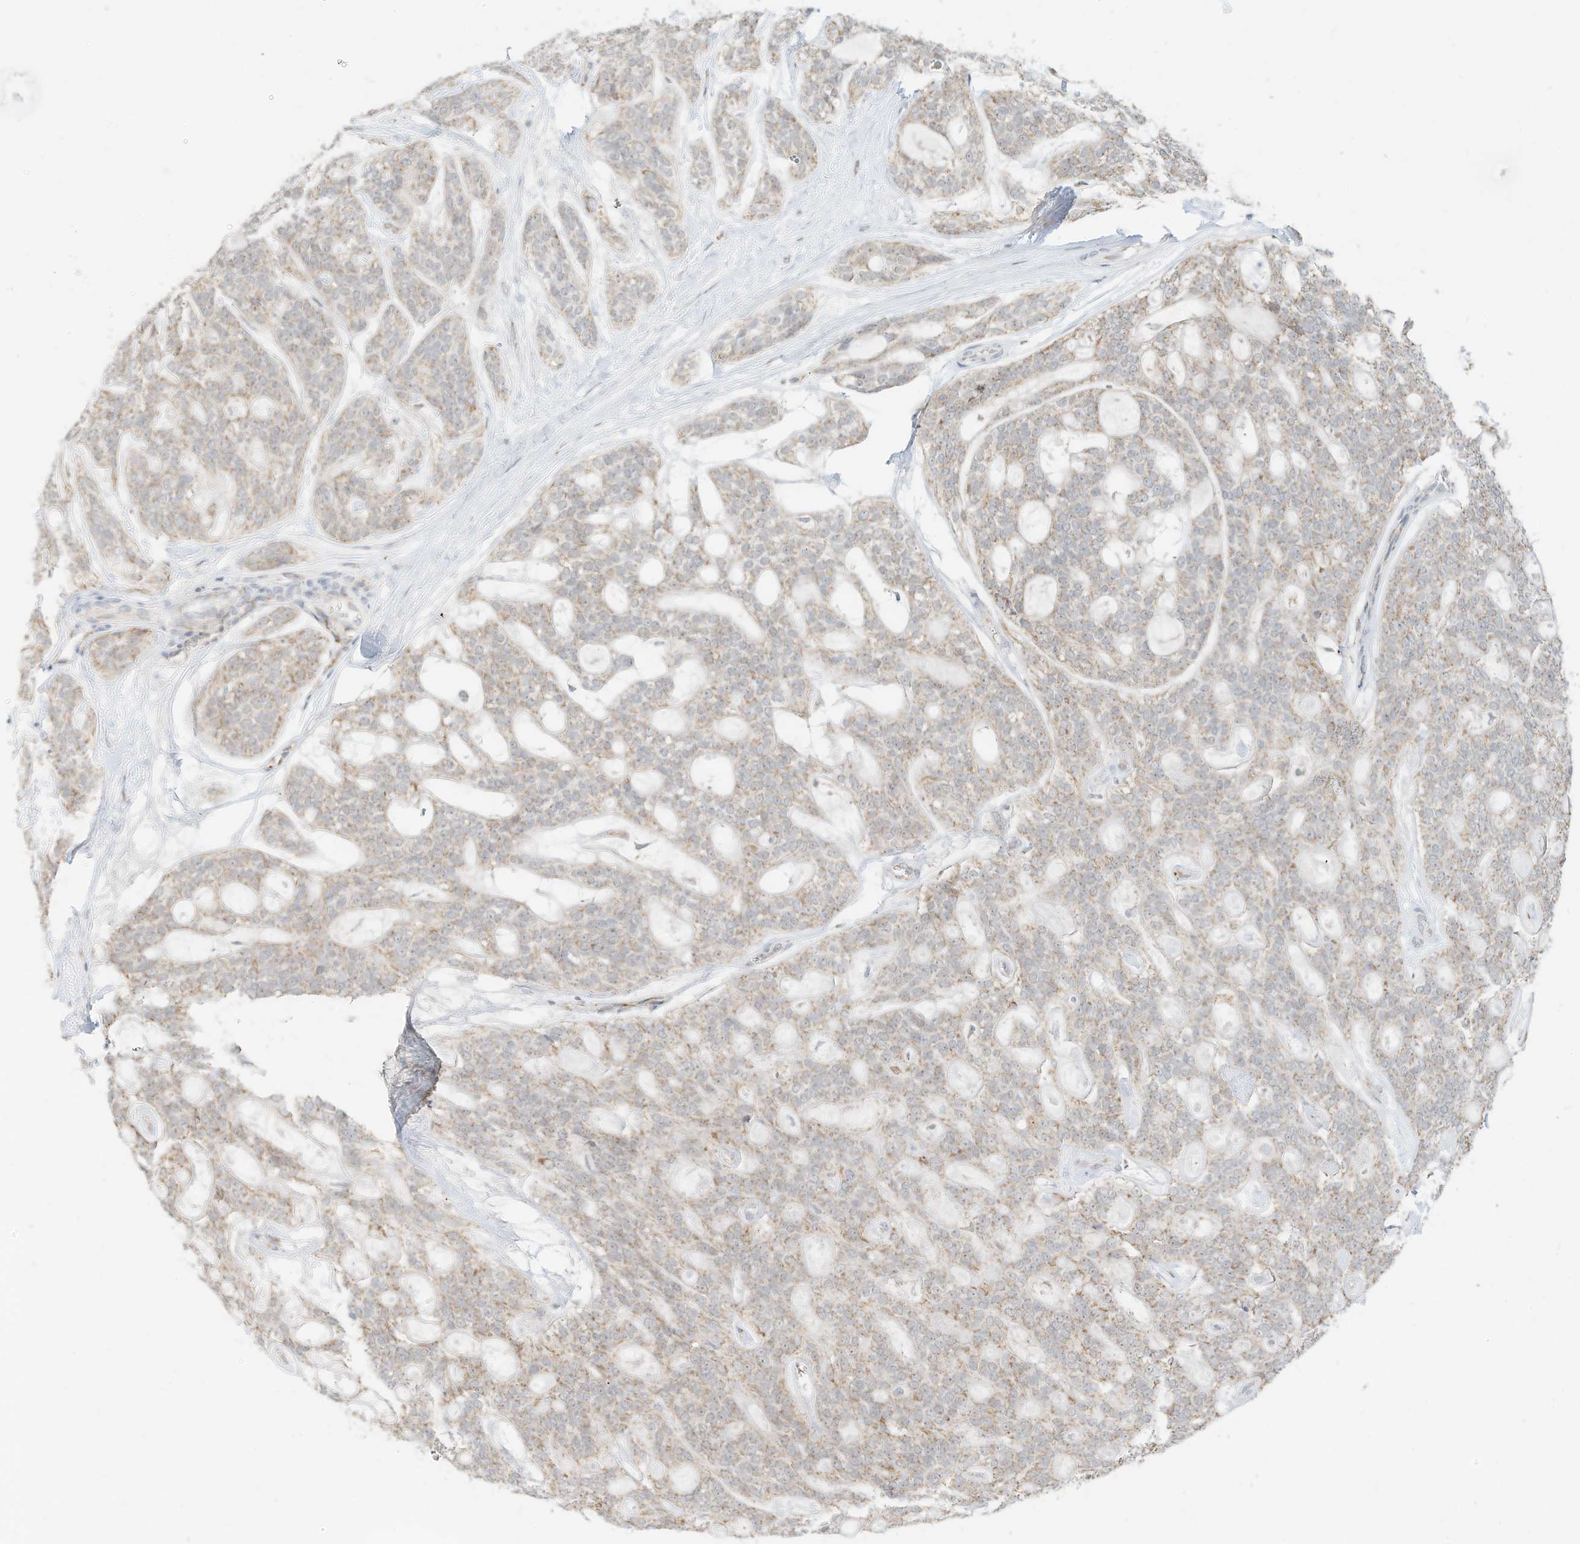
{"staining": {"intensity": "weak", "quantity": ">75%", "location": "cytoplasmic/membranous"}, "tissue": "head and neck cancer", "cell_type": "Tumor cells", "image_type": "cancer", "snomed": [{"axis": "morphology", "description": "Adenocarcinoma, NOS"}, {"axis": "topography", "description": "Head-Neck"}], "caption": "The immunohistochemical stain highlights weak cytoplasmic/membranous expression in tumor cells of adenocarcinoma (head and neck) tissue. The staining was performed using DAB, with brown indicating positive protein expression. Nuclei are stained blue with hematoxylin.", "gene": "MTUS2", "patient": {"sex": "male", "age": 66}}